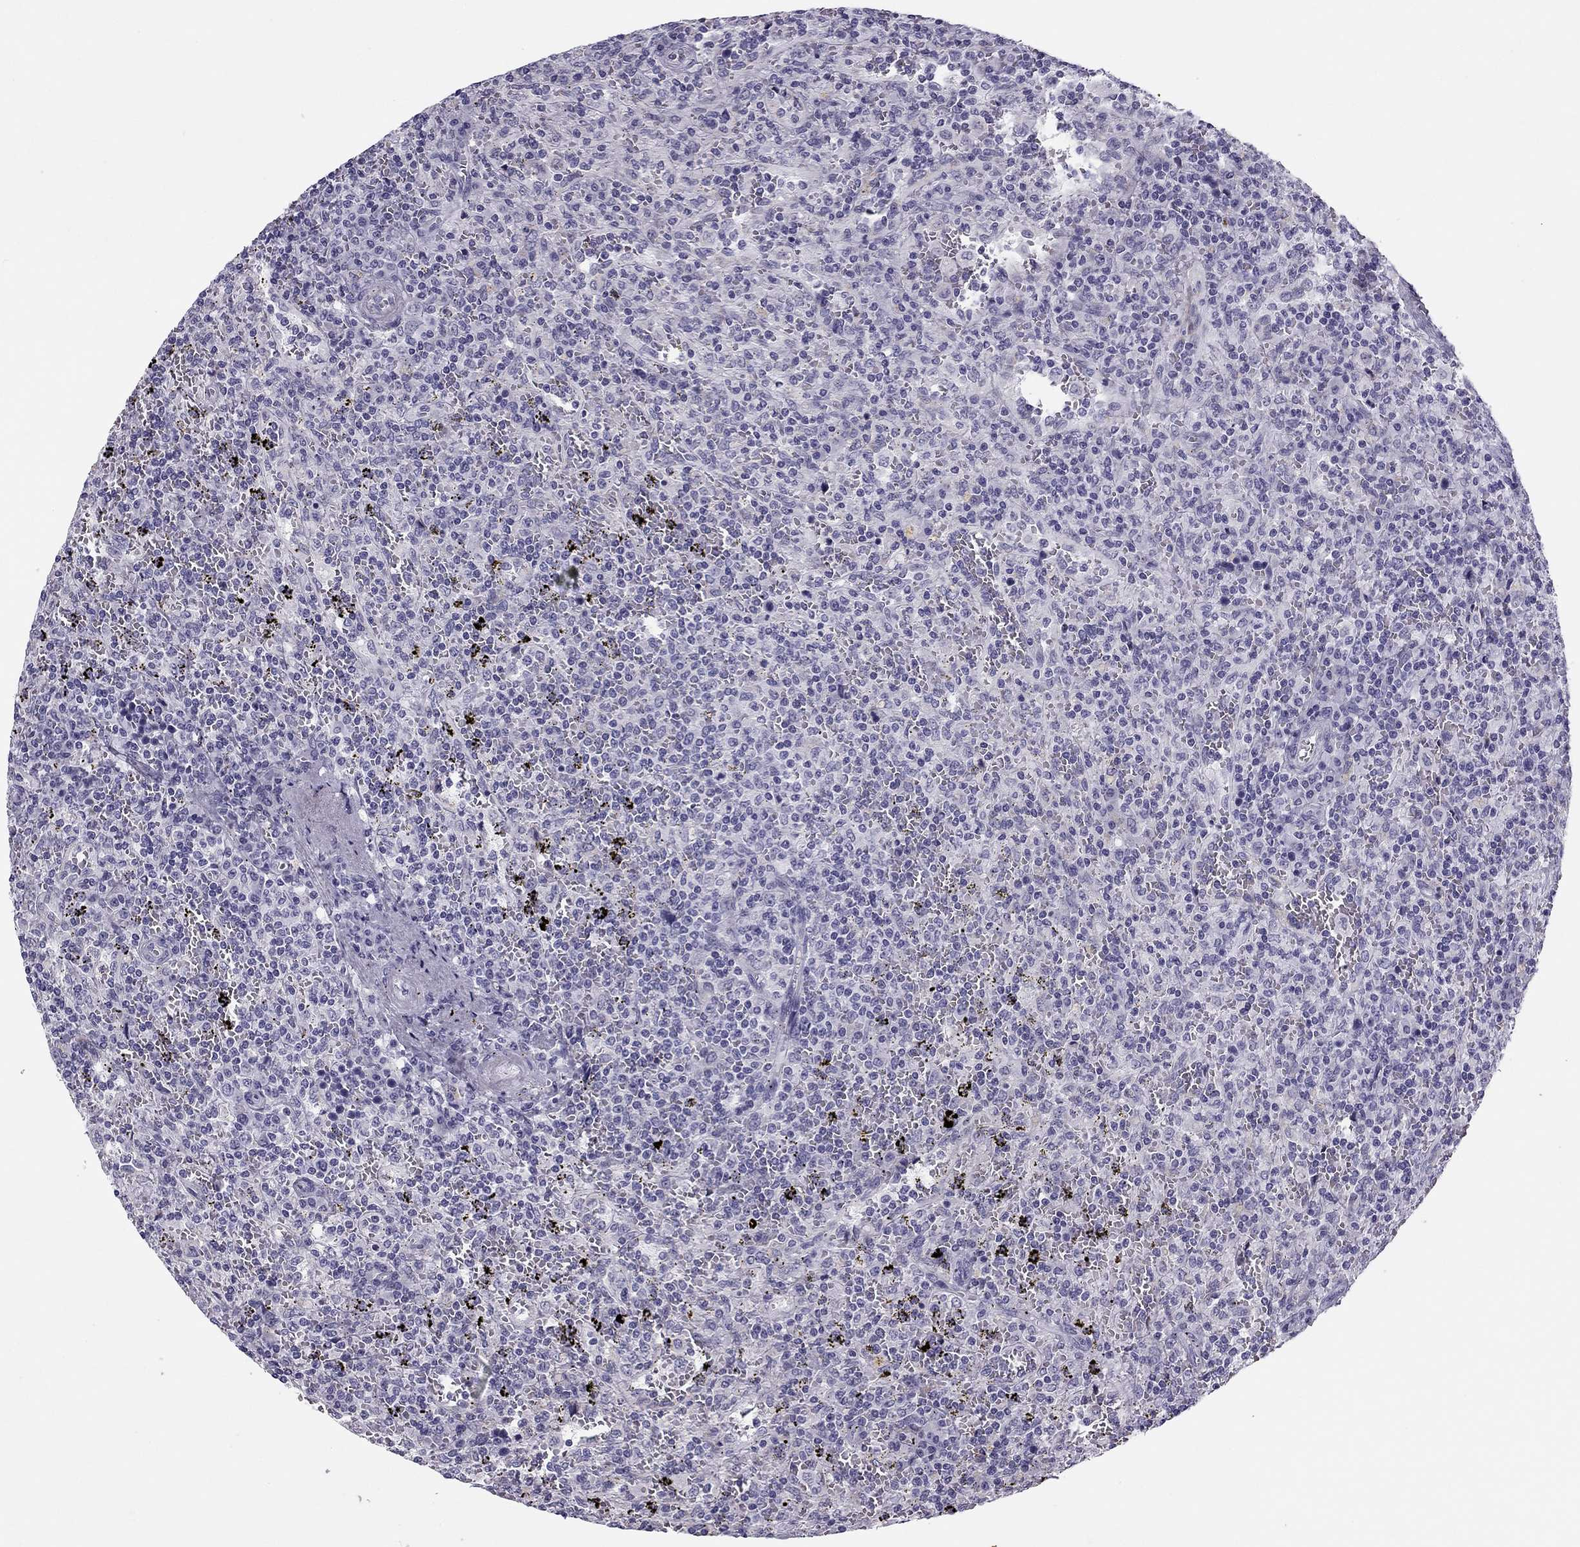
{"staining": {"intensity": "negative", "quantity": "none", "location": "none"}, "tissue": "lymphoma", "cell_type": "Tumor cells", "image_type": "cancer", "snomed": [{"axis": "morphology", "description": "Malignant lymphoma, non-Hodgkin's type, Low grade"}, {"axis": "topography", "description": "Spleen"}], "caption": "The IHC photomicrograph has no significant staining in tumor cells of lymphoma tissue.", "gene": "MC5R", "patient": {"sex": "male", "age": 62}}